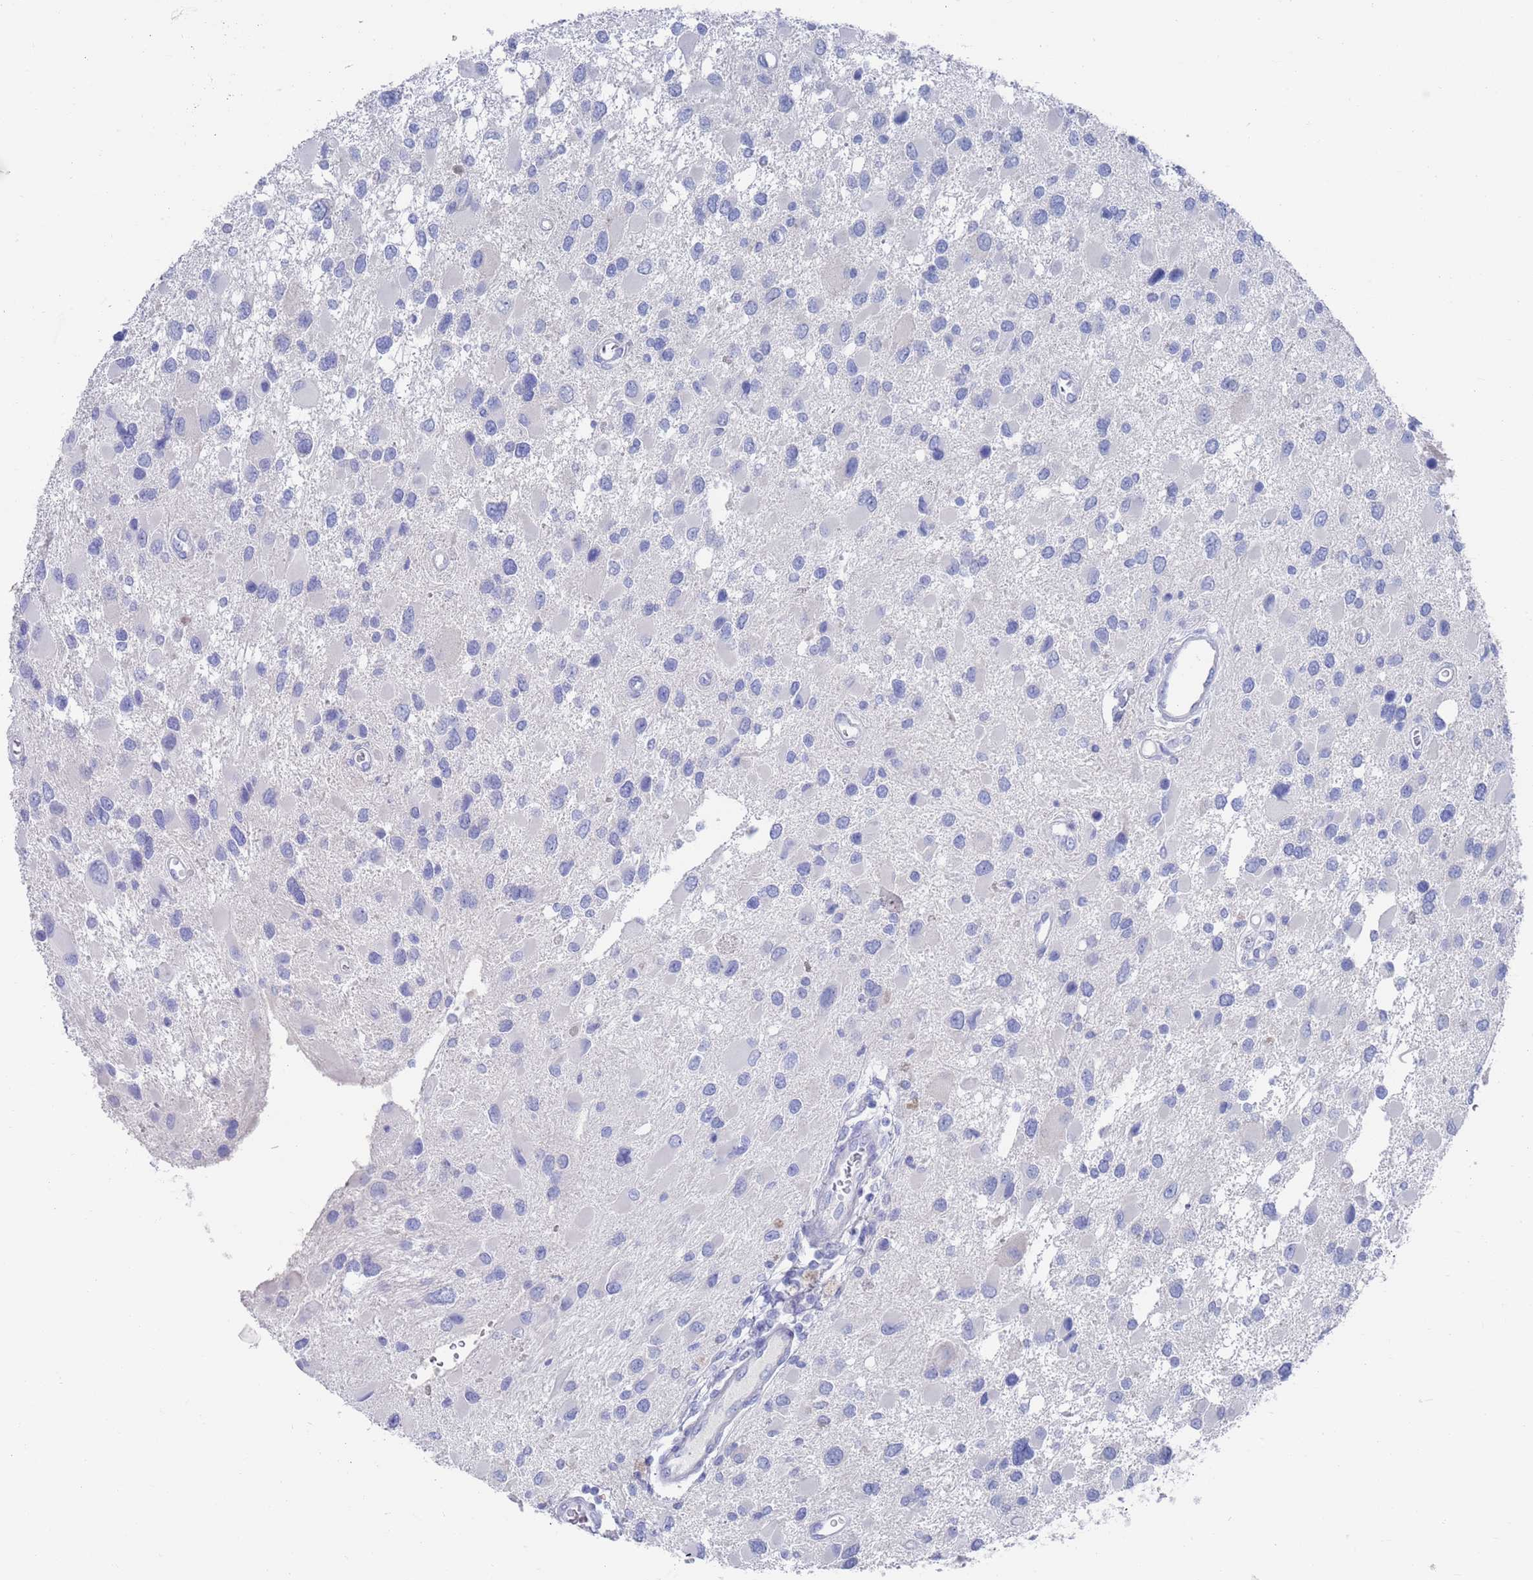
{"staining": {"intensity": "negative", "quantity": "none", "location": "none"}, "tissue": "glioma", "cell_type": "Tumor cells", "image_type": "cancer", "snomed": [{"axis": "morphology", "description": "Glioma, malignant, High grade"}, {"axis": "topography", "description": "Brain"}], "caption": "The photomicrograph exhibits no significant expression in tumor cells of malignant high-grade glioma.", "gene": "MTMR2", "patient": {"sex": "male", "age": 53}}